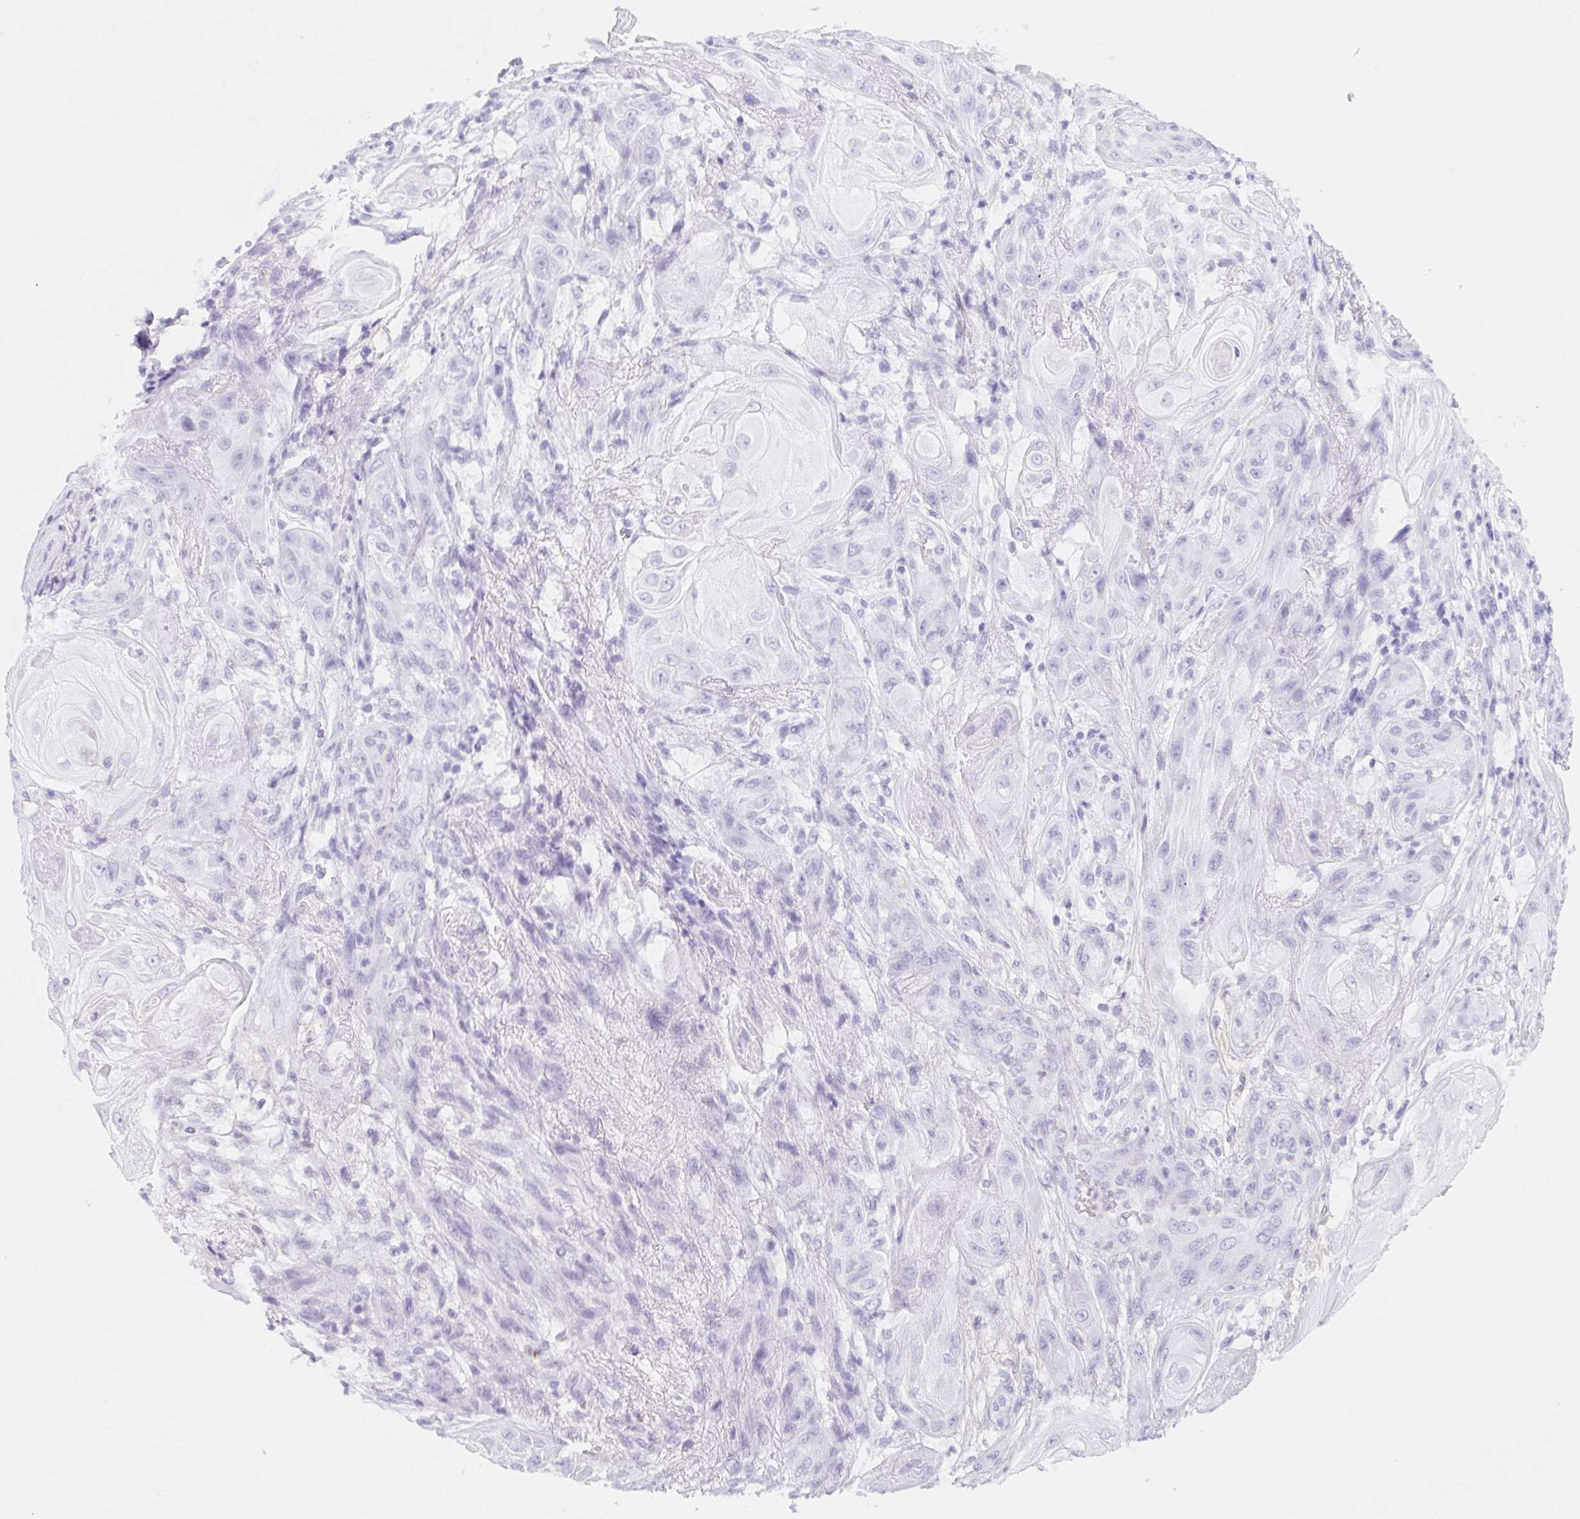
{"staining": {"intensity": "negative", "quantity": "none", "location": "none"}, "tissue": "skin cancer", "cell_type": "Tumor cells", "image_type": "cancer", "snomed": [{"axis": "morphology", "description": "Squamous cell carcinoma, NOS"}, {"axis": "topography", "description": "Skin"}], "caption": "This is an immunohistochemistry (IHC) histopathology image of human skin cancer. There is no staining in tumor cells.", "gene": "ITIH2", "patient": {"sex": "male", "age": 62}}